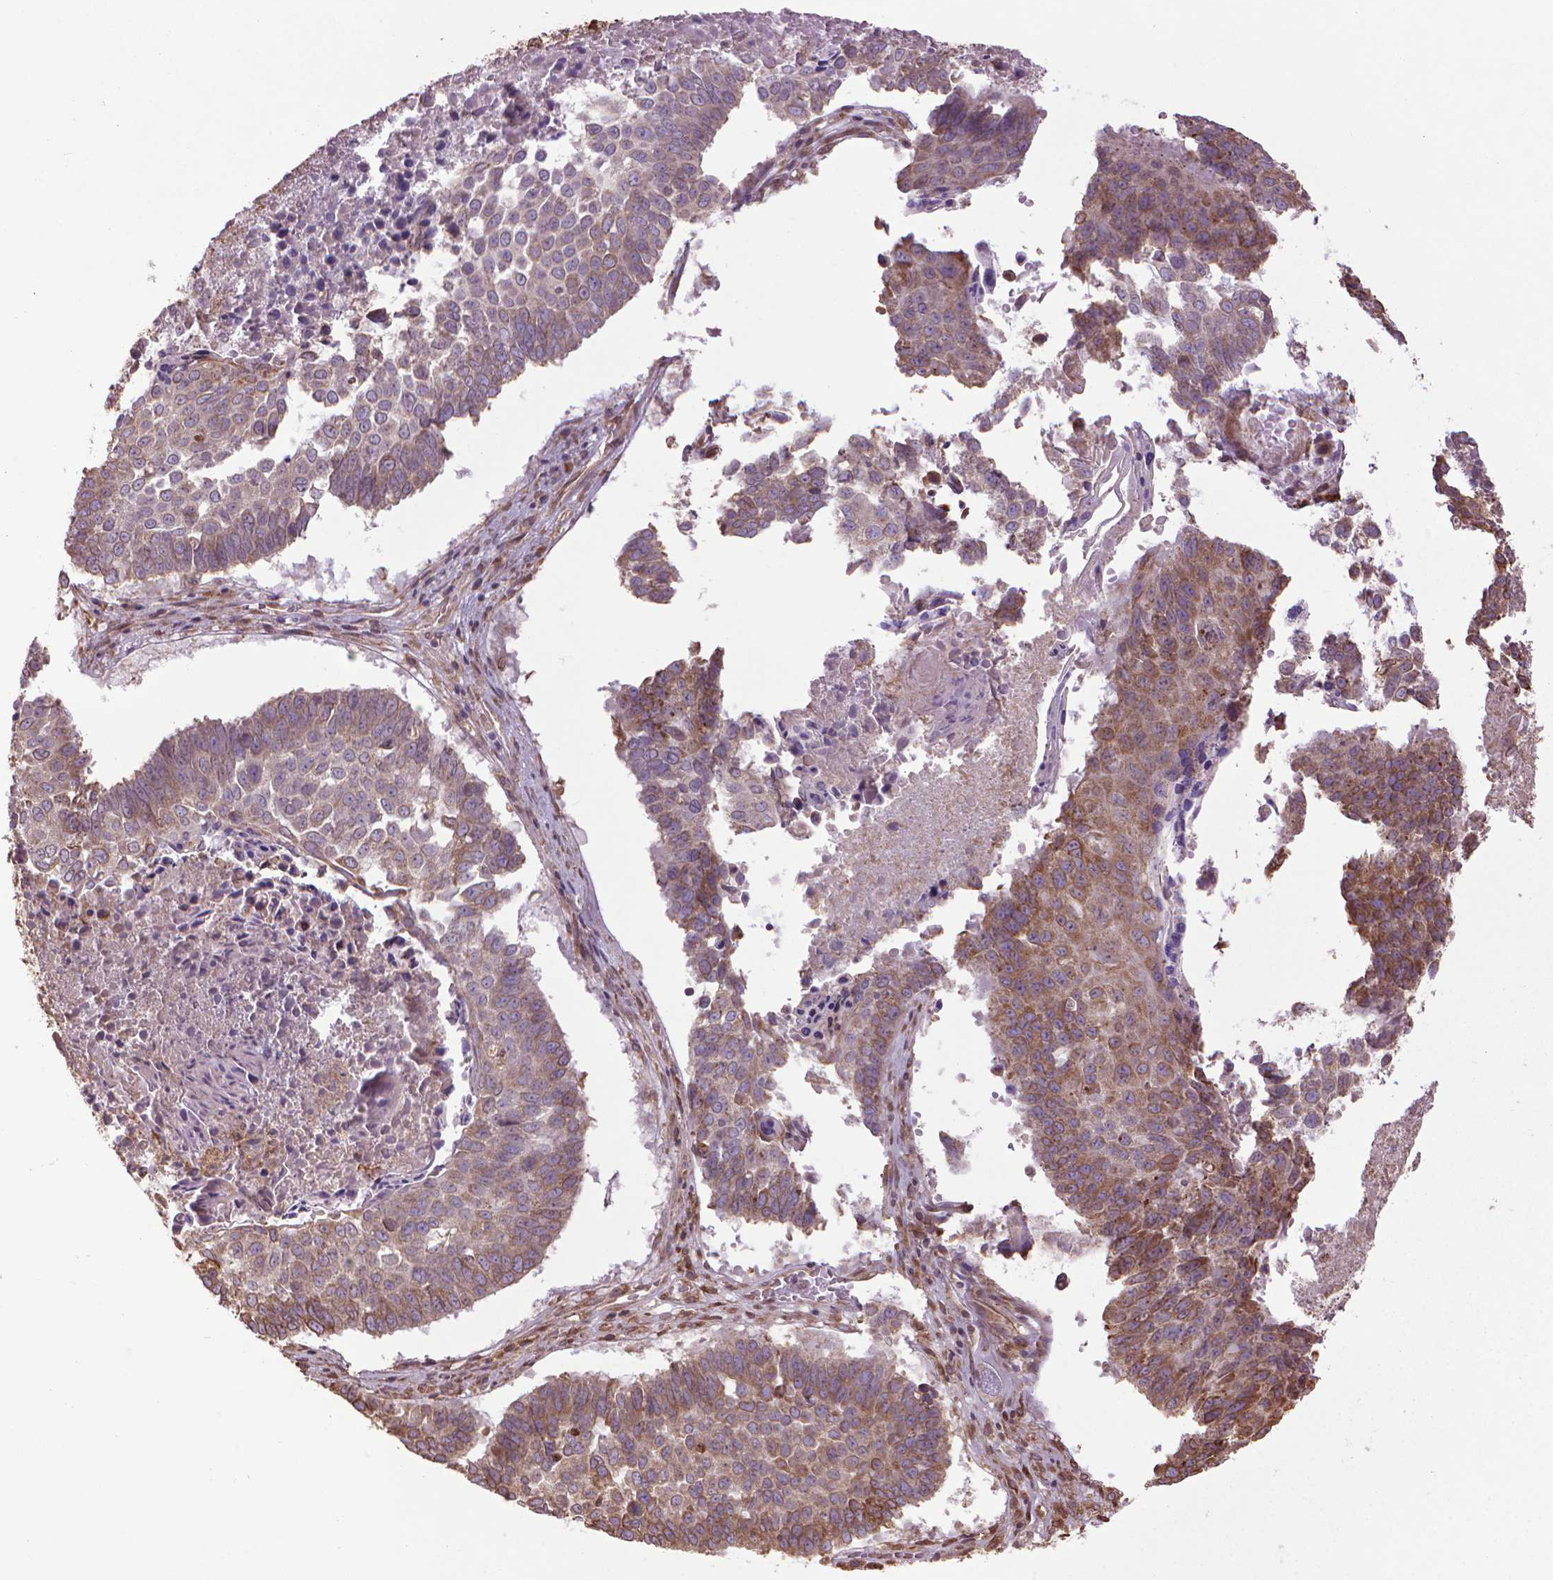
{"staining": {"intensity": "moderate", "quantity": ">75%", "location": "cytoplasmic/membranous"}, "tissue": "lung cancer", "cell_type": "Tumor cells", "image_type": "cancer", "snomed": [{"axis": "morphology", "description": "Squamous cell carcinoma, NOS"}, {"axis": "topography", "description": "Lung"}], "caption": "Moderate cytoplasmic/membranous protein positivity is appreciated in about >75% of tumor cells in lung cancer.", "gene": "GAS1", "patient": {"sex": "male", "age": 73}}